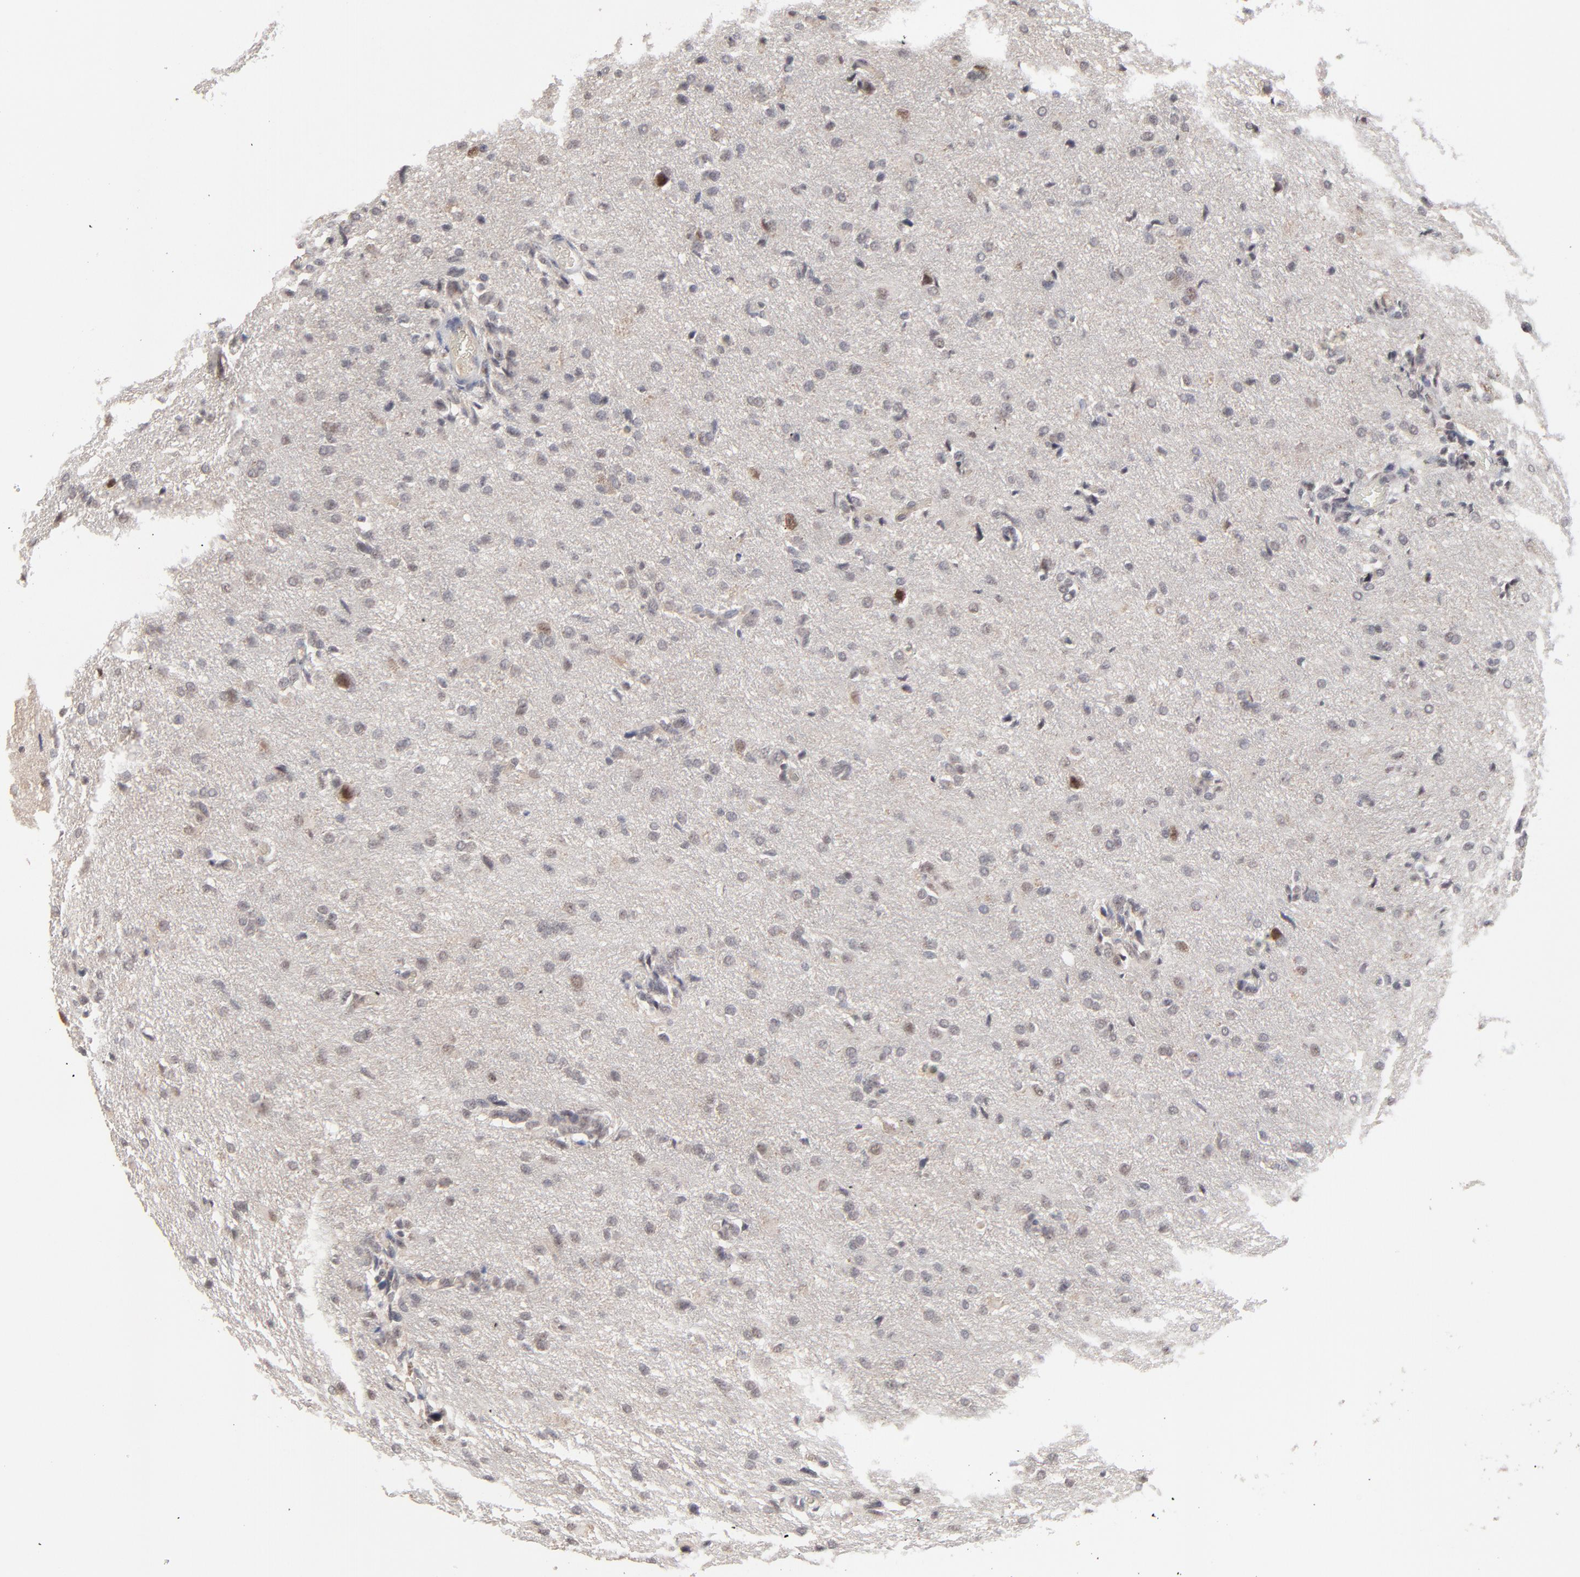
{"staining": {"intensity": "weak", "quantity": "<25%", "location": "nuclear"}, "tissue": "glioma", "cell_type": "Tumor cells", "image_type": "cancer", "snomed": [{"axis": "morphology", "description": "Glioma, malignant, High grade"}, {"axis": "topography", "description": "Brain"}], "caption": "Human glioma stained for a protein using immunohistochemistry (IHC) displays no staining in tumor cells.", "gene": "FAM199X", "patient": {"sex": "male", "age": 68}}